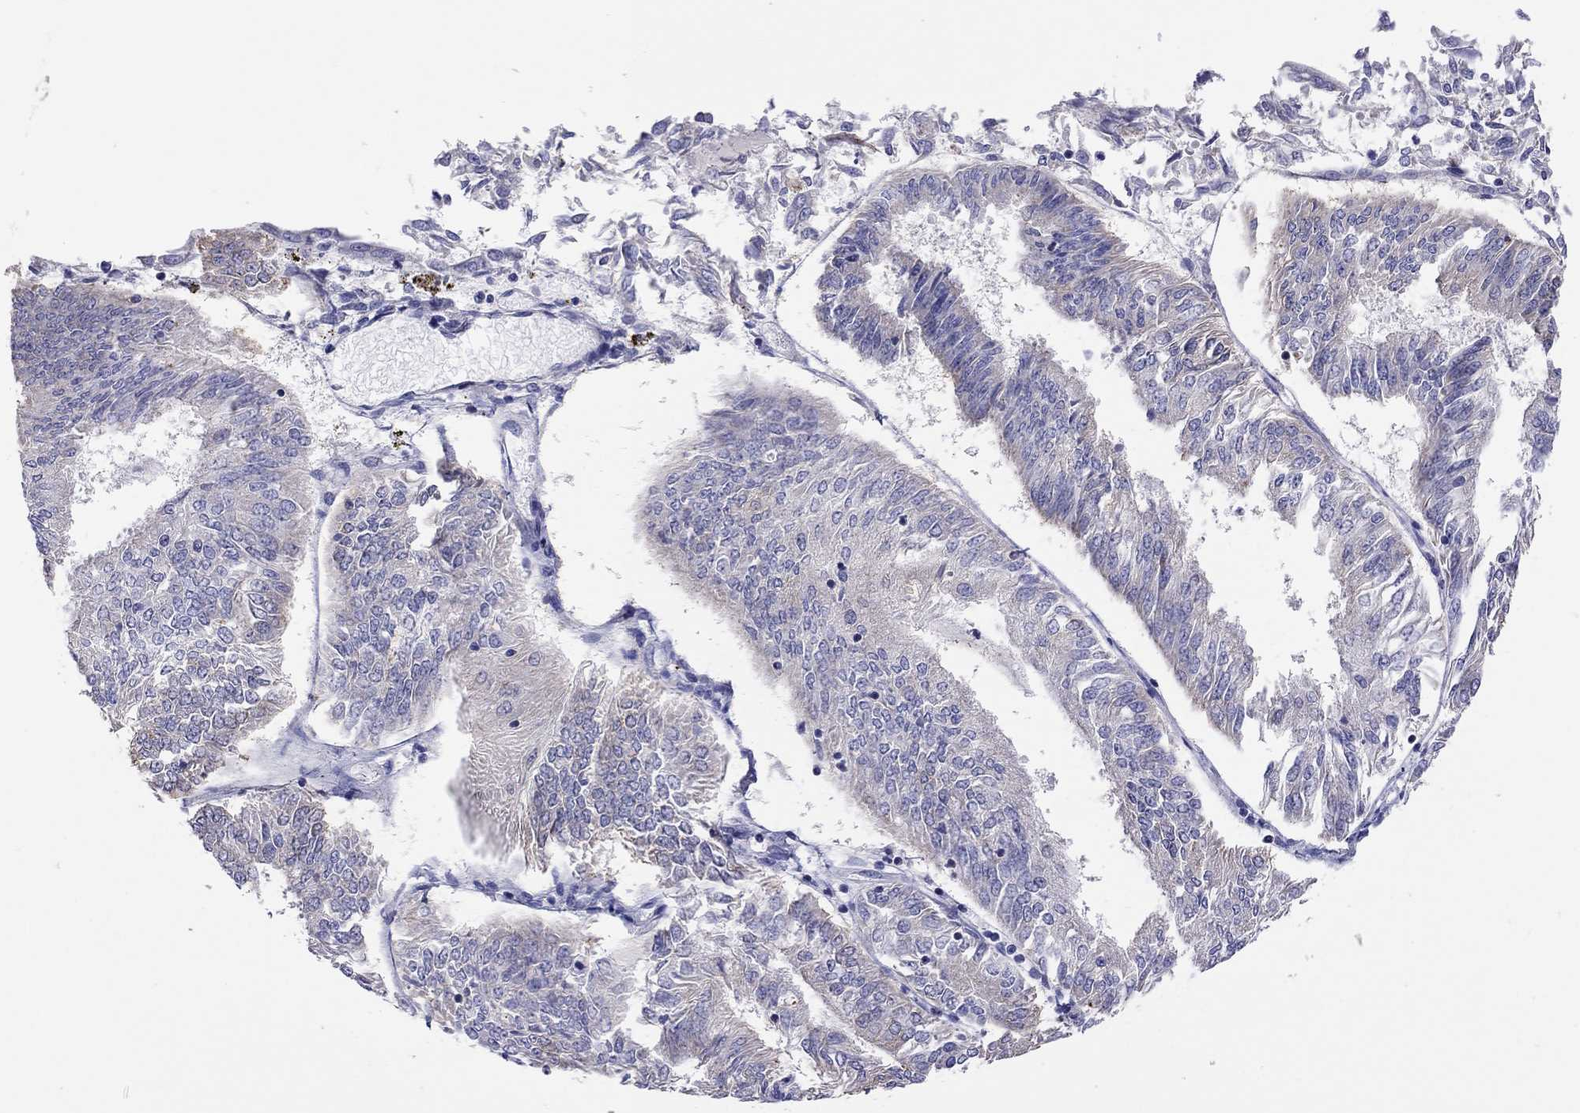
{"staining": {"intensity": "negative", "quantity": "none", "location": "none"}, "tissue": "endometrial cancer", "cell_type": "Tumor cells", "image_type": "cancer", "snomed": [{"axis": "morphology", "description": "Adenocarcinoma, NOS"}, {"axis": "topography", "description": "Endometrium"}], "caption": "Immunohistochemistry photomicrograph of neoplastic tissue: human adenocarcinoma (endometrial) stained with DAB (3,3'-diaminobenzidine) exhibits no significant protein staining in tumor cells.", "gene": "COL9A1", "patient": {"sex": "female", "age": 58}}